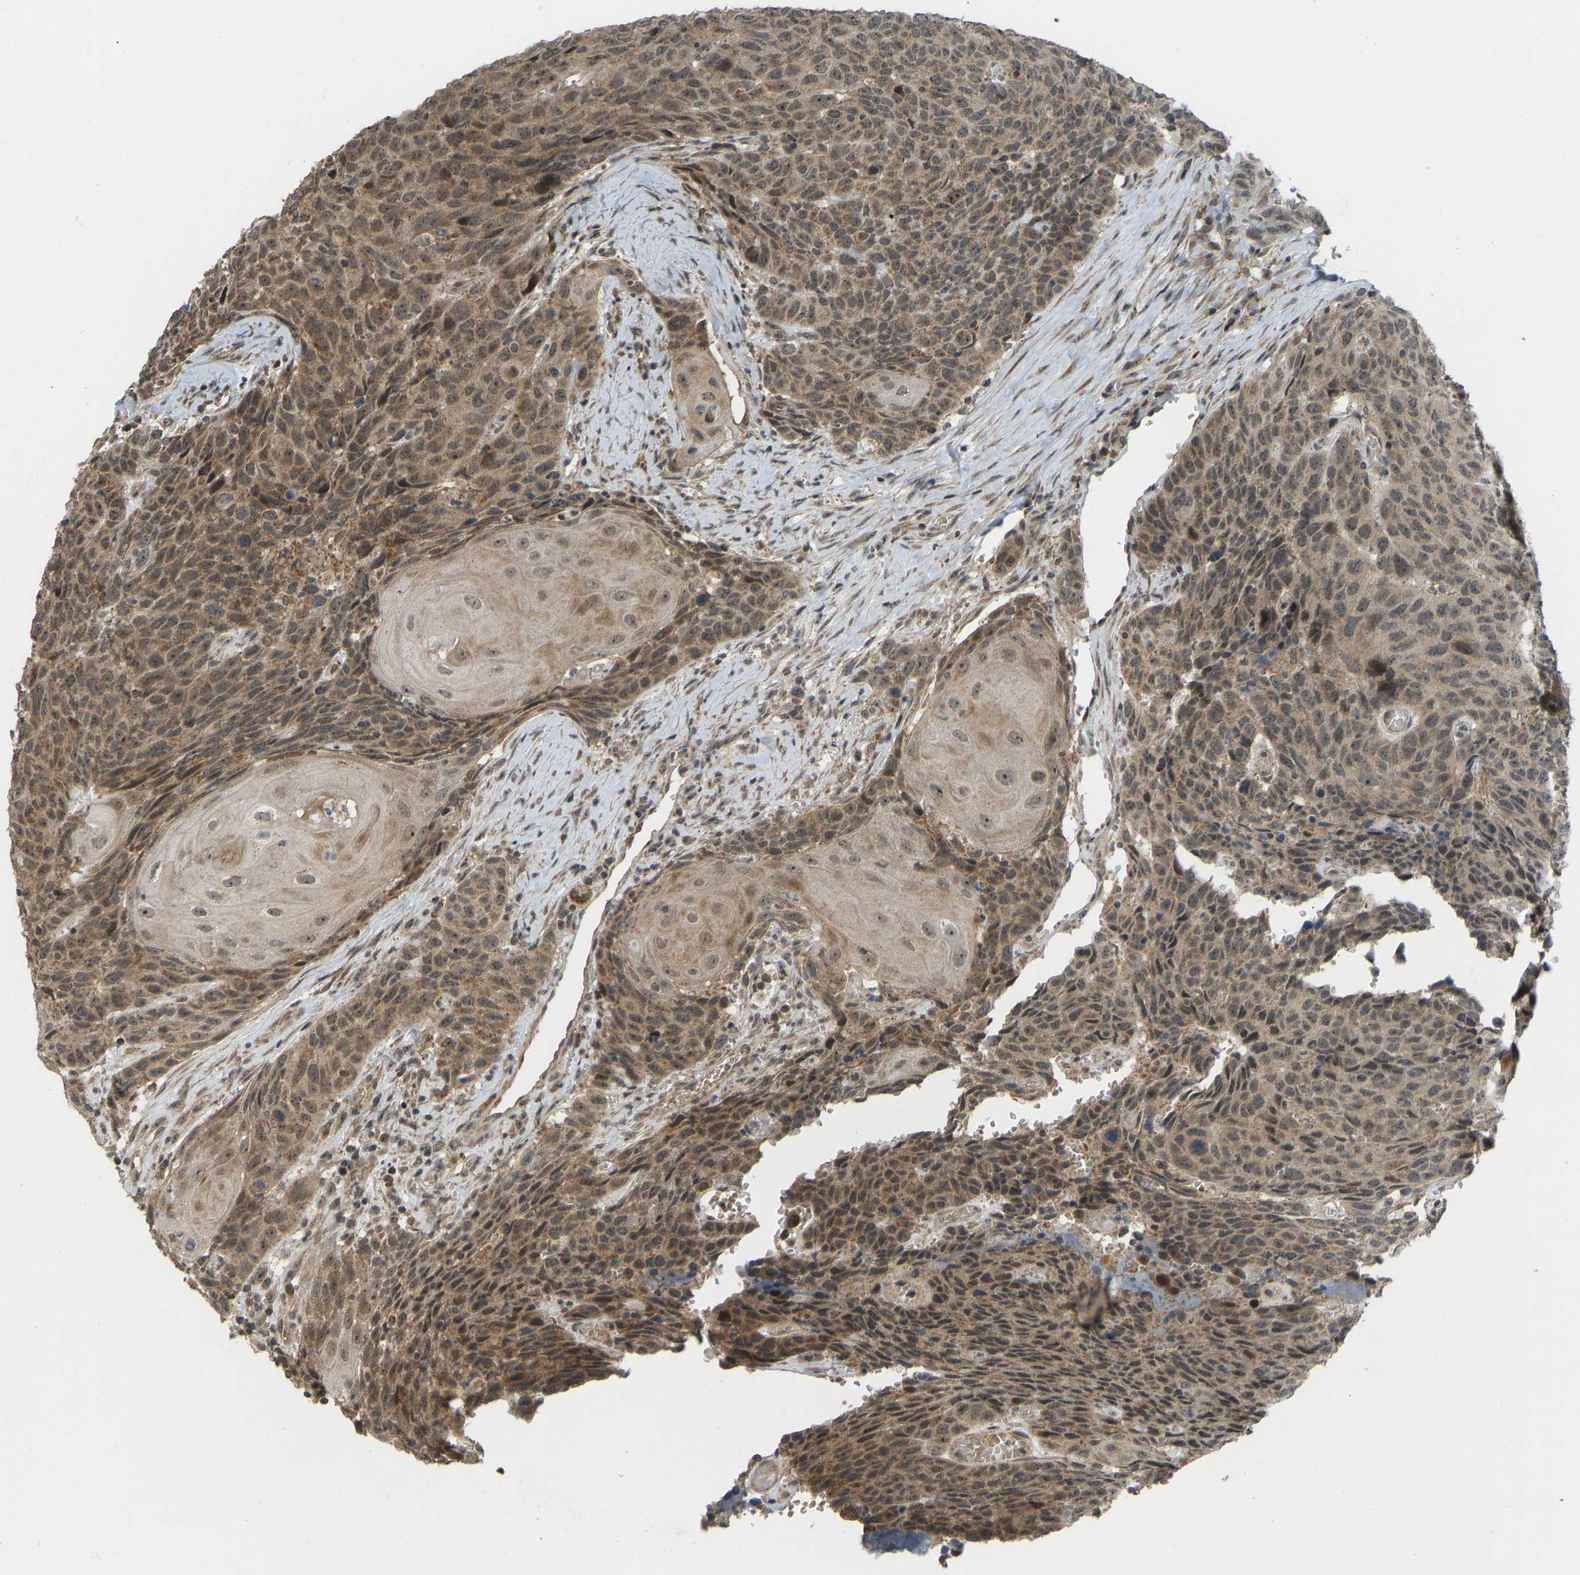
{"staining": {"intensity": "moderate", "quantity": ">75%", "location": "cytoplasmic/membranous"}, "tissue": "head and neck cancer", "cell_type": "Tumor cells", "image_type": "cancer", "snomed": [{"axis": "morphology", "description": "Squamous cell carcinoma, NOS"}, {"axis": "topography", "description": "Head-Neck"}], "caption": "A medium amount of moderate cytoplasmic/membranous expression is present in about >75% of tumor cells in head and neck cancer tissue.", "gene": "ACADS", "patient": {"sex": "male", "age": 66}}